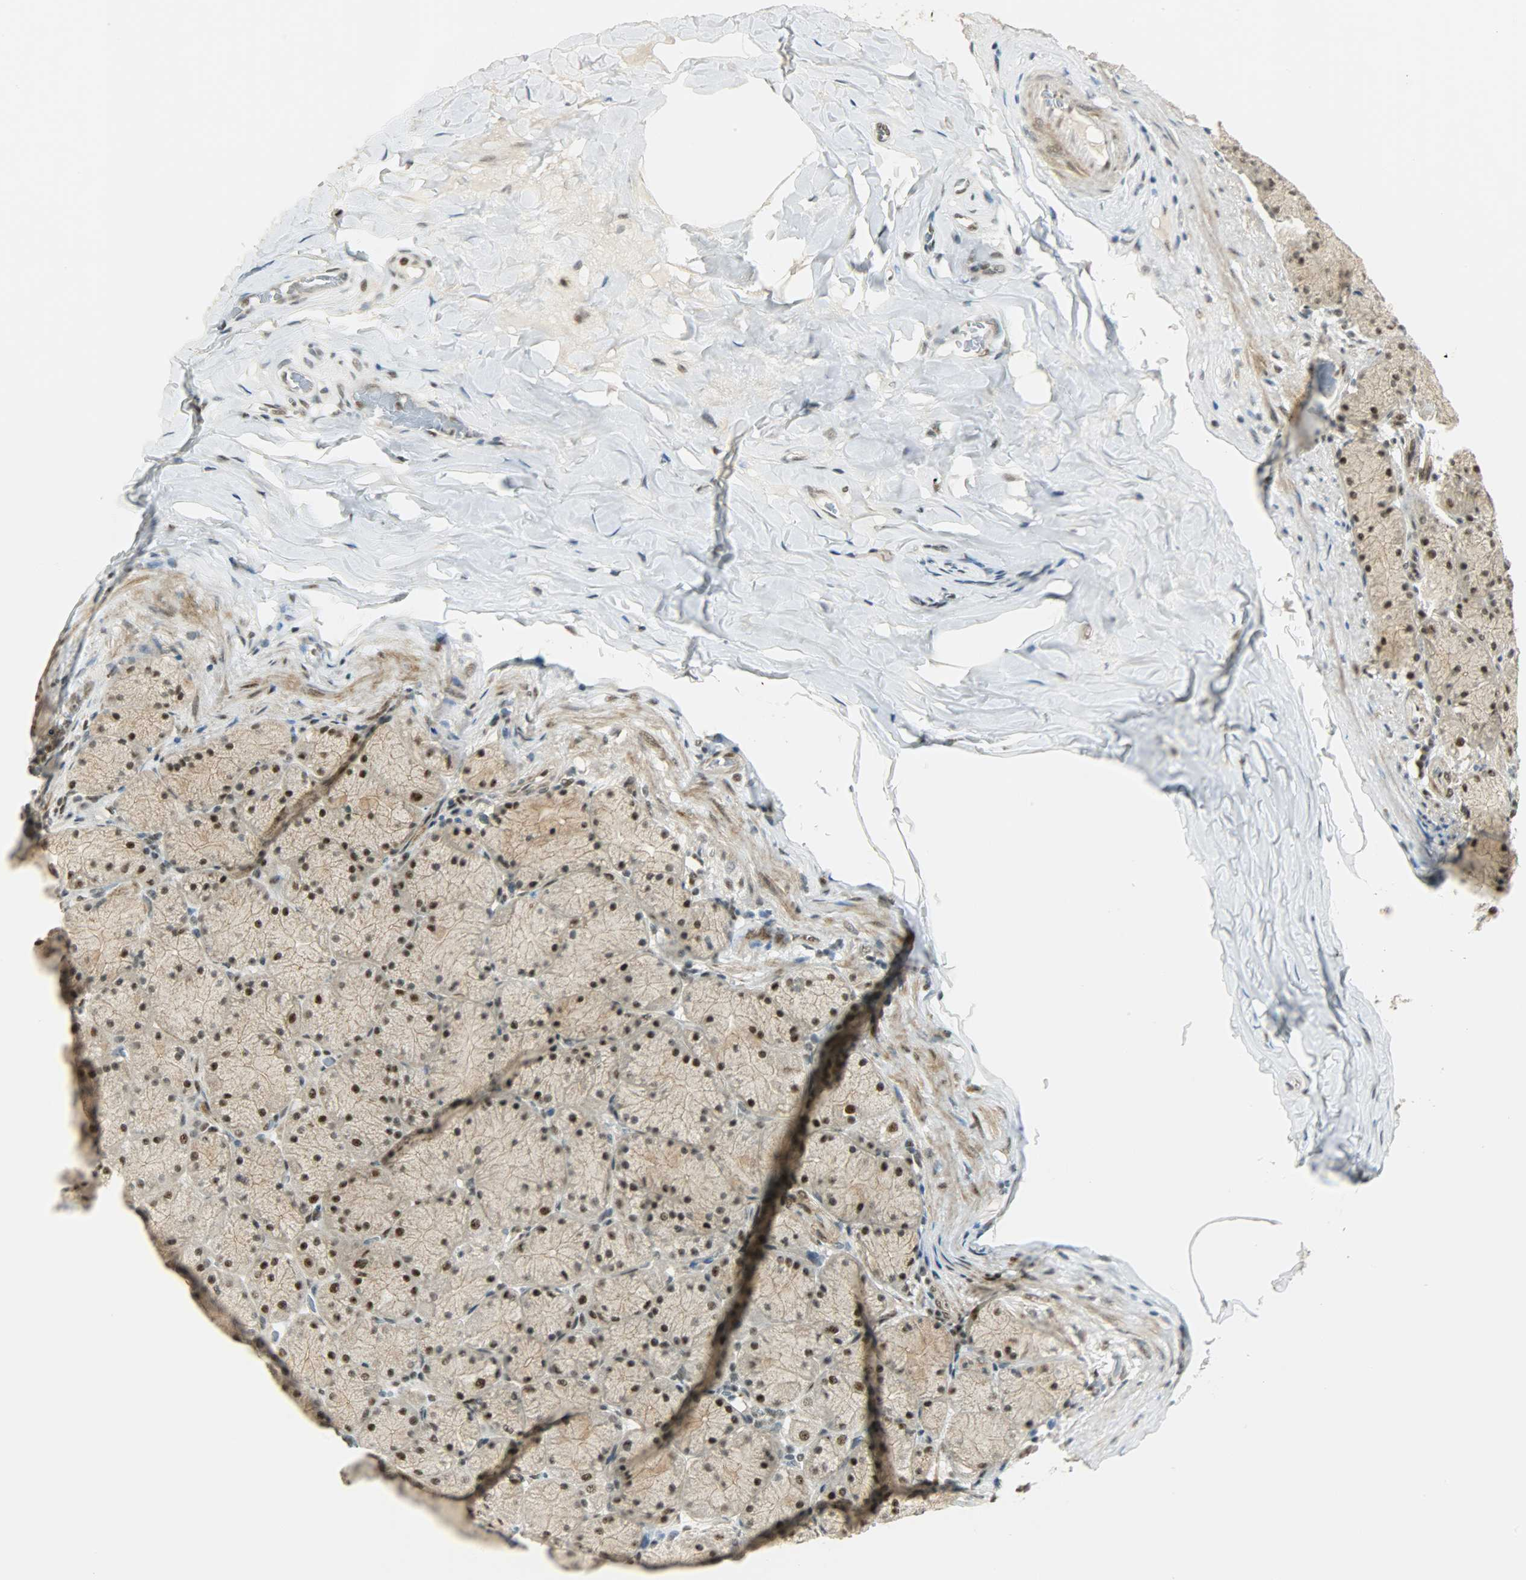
{"staining": {"intensity": "strong", "quantity": ">75%", "location": "nuclear"}, "tissue": "stomach", "cell_type": "Glandular cells", "image_type": "normal", "snomed": [{"axis": "morphology", "description": "Normal tissue, NOS"}, {"axis": "topography", "description": "Stomach, upper"}], "caption": "High-power microscopy captured an immunohistochemistry photomicrograph of normal stomach, revealing strong nuclear staining in about >75% of glandular cells.", "gene": "SUGP1", "patient": {"sex": "female", "age": 56}}